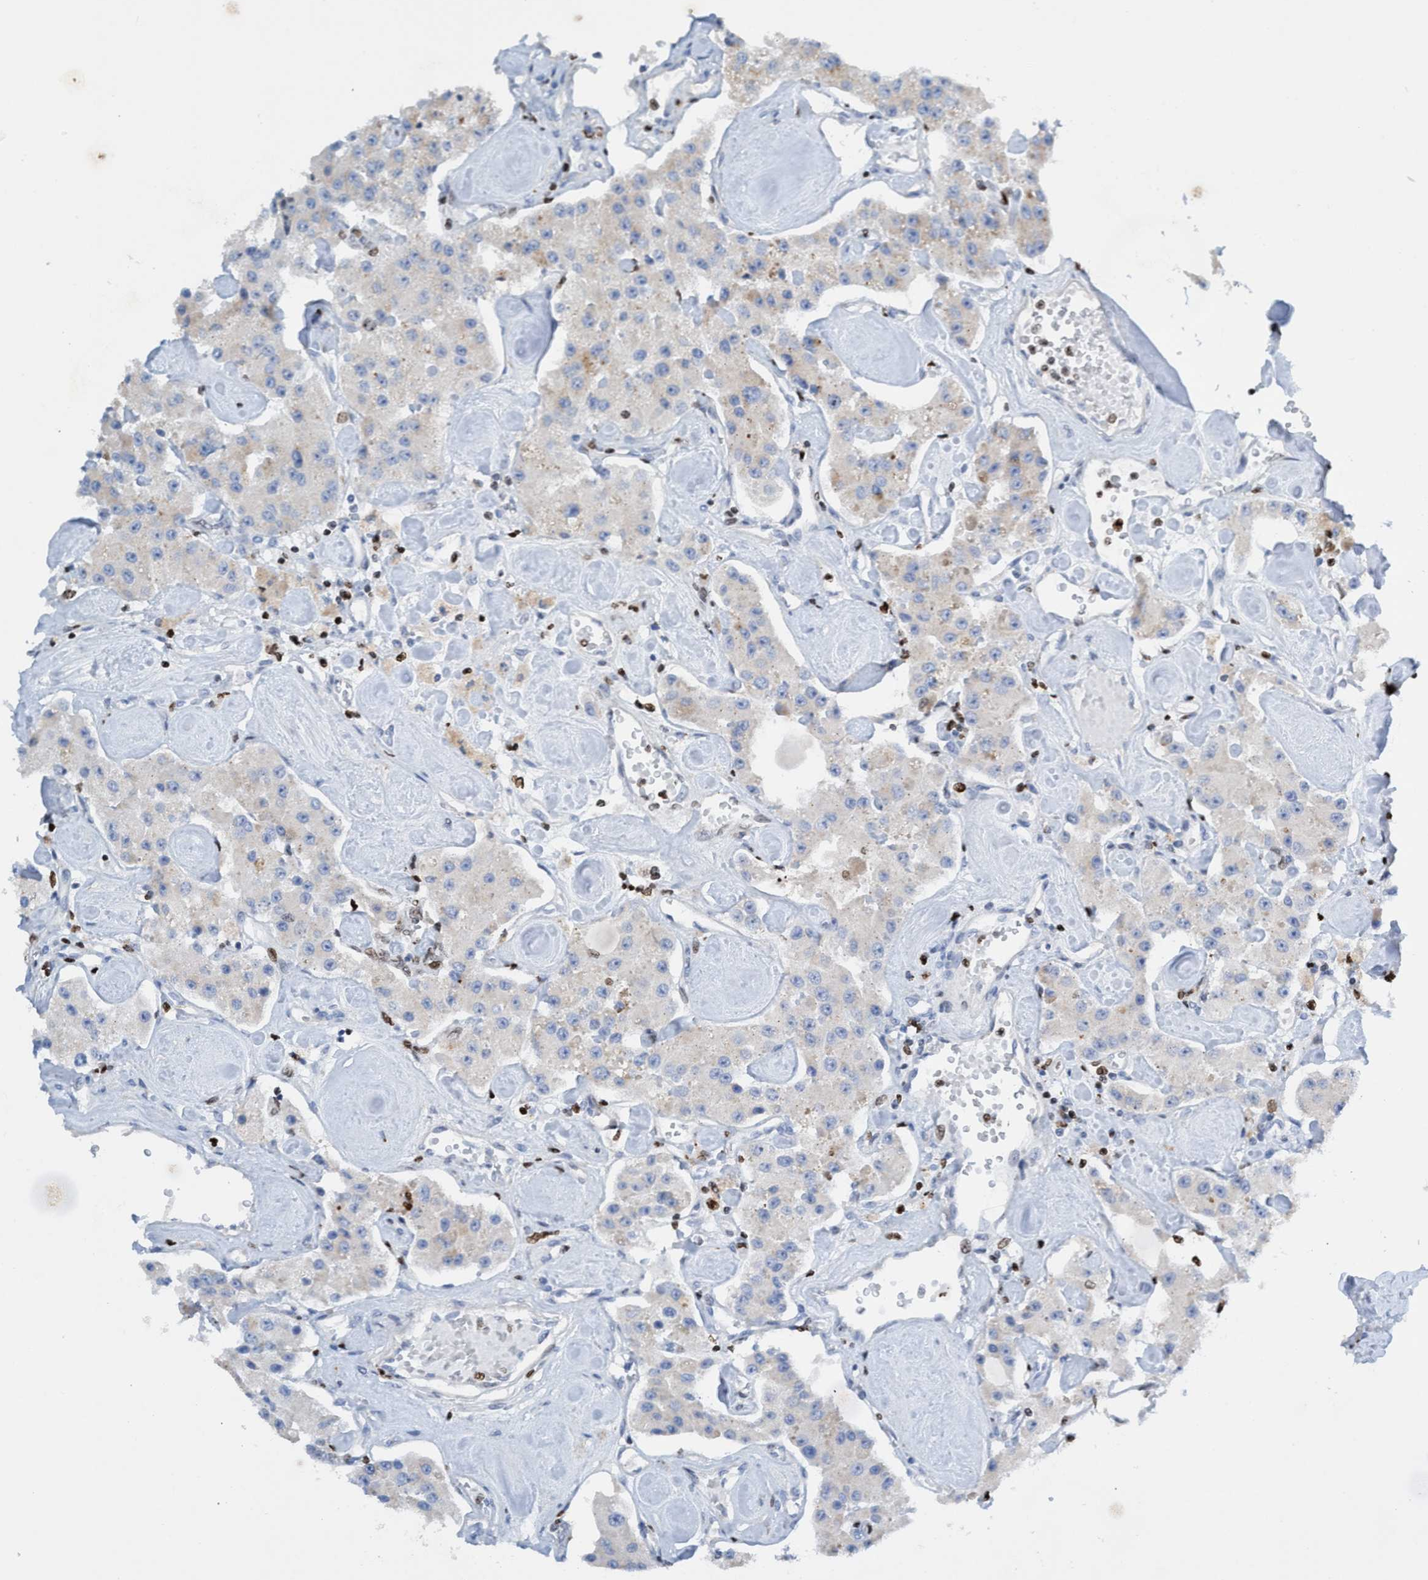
{"staining": {"intensity": "weak", "quantity": ">75%", "location": "cytoplasmic/membranous"}, "tissue": "carcinoid", "cell_type": "Tumor cells", "image_type": "cancer", "snomed": [{"axis": "morphology", "description": "Carcinoid, malignant, NOS"}, {"axis": "topography", "description": "Pancreas"}], "caption": "Human malignant carcinoid stained with a brown dye displays weak cytoplasmic/membranous positive expression in about >75% of tumor cells.", "gene": "CBX2", "patient": {"sex": "male", "age": 41}}